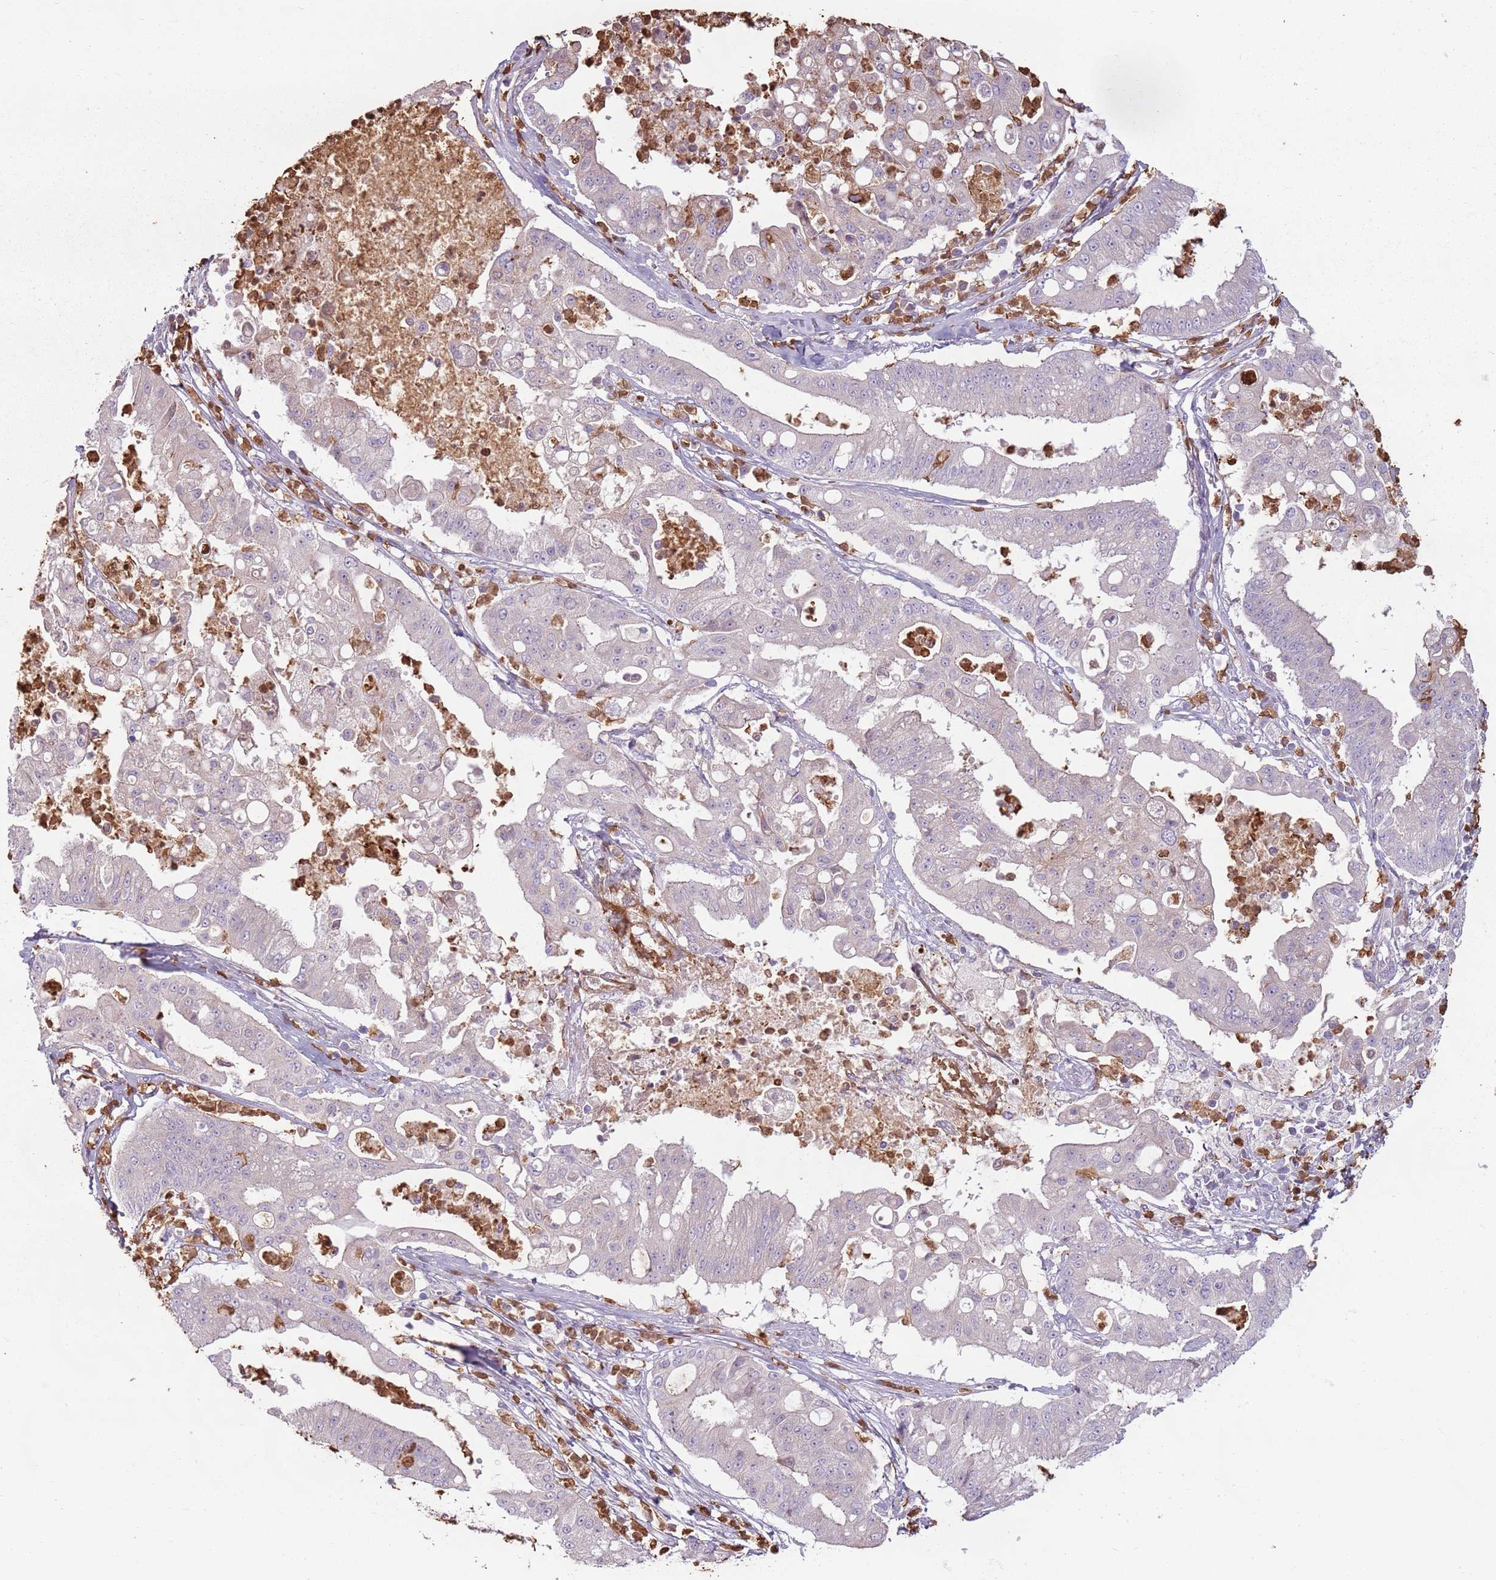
{"staining": {"intensity": "negative", "quantity": "none", "location": "none"}, "tissue": "ovarian cancer", "cell_type": "Tumor cells", "image_type": "cancer", "snomed": [{"axis": "morphology", "description": "Cystadenocarcinoma, mucinous, NOS"}, {"axis": "topography", "description": "Ovary"}], "caption": "This image is of ovarian cancer (mucinous cystadenocarcinoma) stained with IHC to label a protein in brown with the nuclei are counter-stained blue. There is no positivity in tumor cells.", "gene": "SPAG4", "patient": {"sex": "female", "age": 70}}